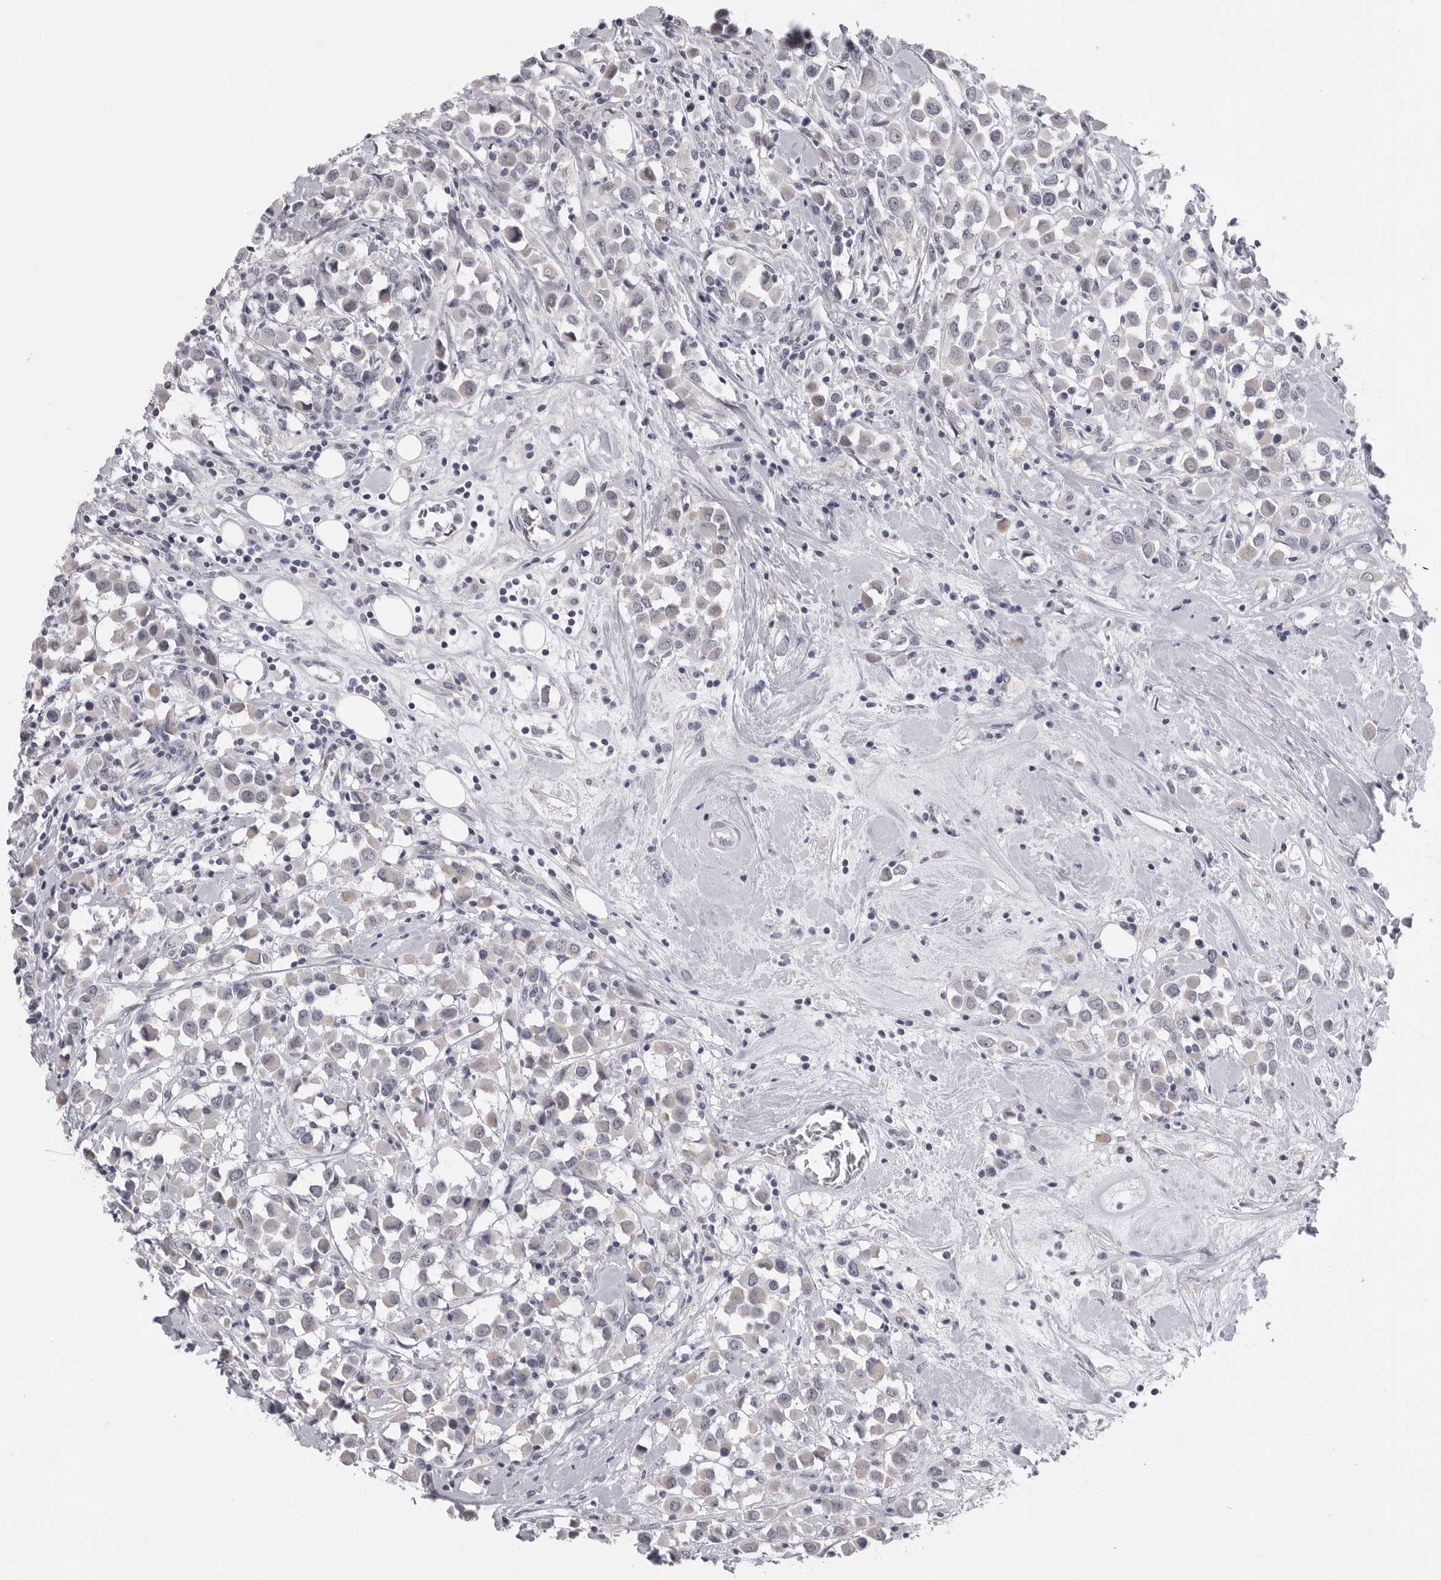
{"staining": {"intensity": "negative", "quantity": "none", "location": "none"}, "tissue": "breast cancer", "cell_type": "Tumor cells", "image_type": "cancer", "snomed": [{"axis": "morphology", "description": "Duct carcinoma"}, {"axis": "topography", "description": "Breast"}], "caption": "Tumor cells show no significant staining in breast invasive ductal carcinoma.", "gene": "PLEKHF1", "patient": {"sex": "female", "age": 61}}